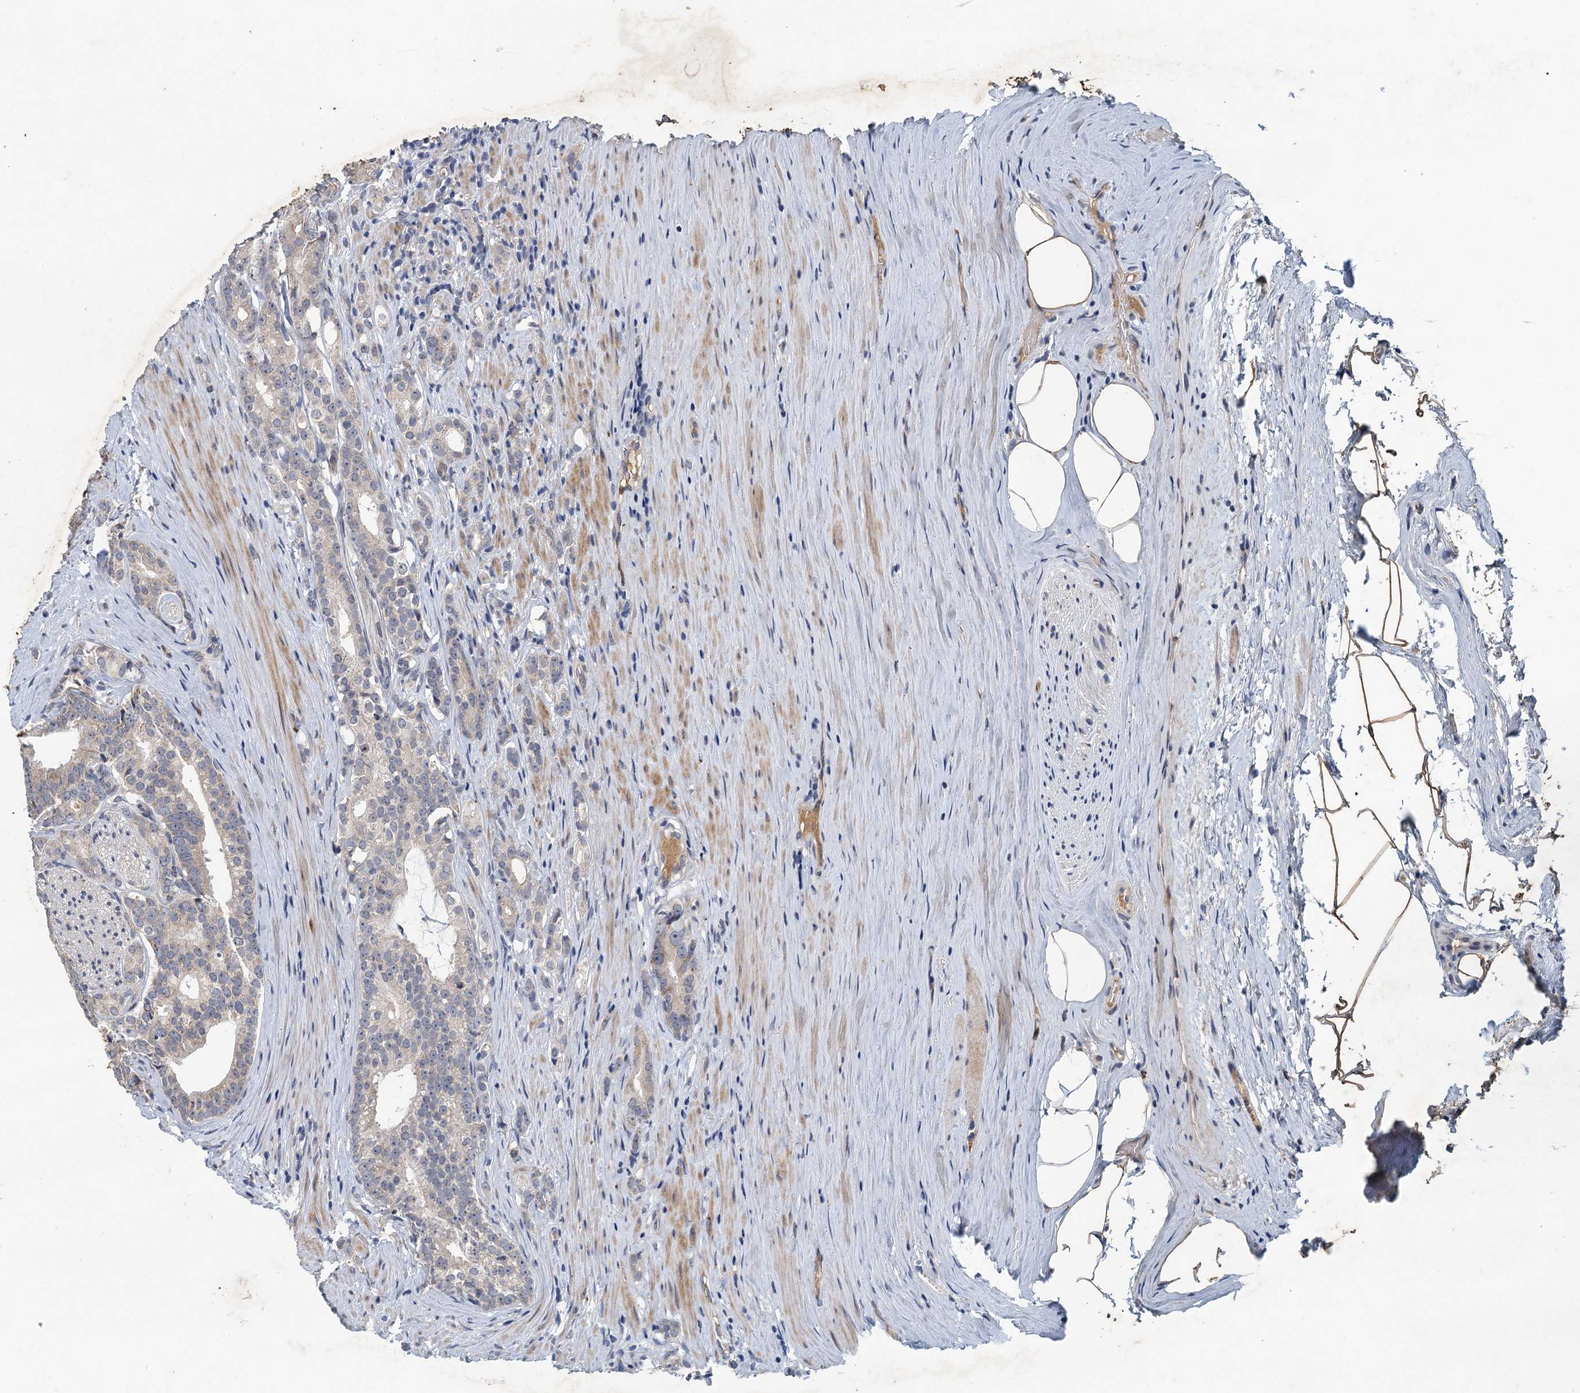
{"staining": {"intensity": "negative", "quantity": "none", "location": "none"}, "tissue": "prostate cancer", "cell_type": "Tumor cells", "image_type": "cancer", "snomed": [{"axis": "morphology", "description": "Adenocarcinoma, Low grade"}, {"axis": "topography", "description": "Prostate"}], "caption": "Immunohistochemistry image of neoplastic tissue: human prostate cancer (adenocarcinoma (low-grade)) stained with DAB (3,3'-diaminobenzidine) displays no significant protein expression in tumor cells.", "gene": "TPCN1", "patient": {"sex": "male", "age": 71}}